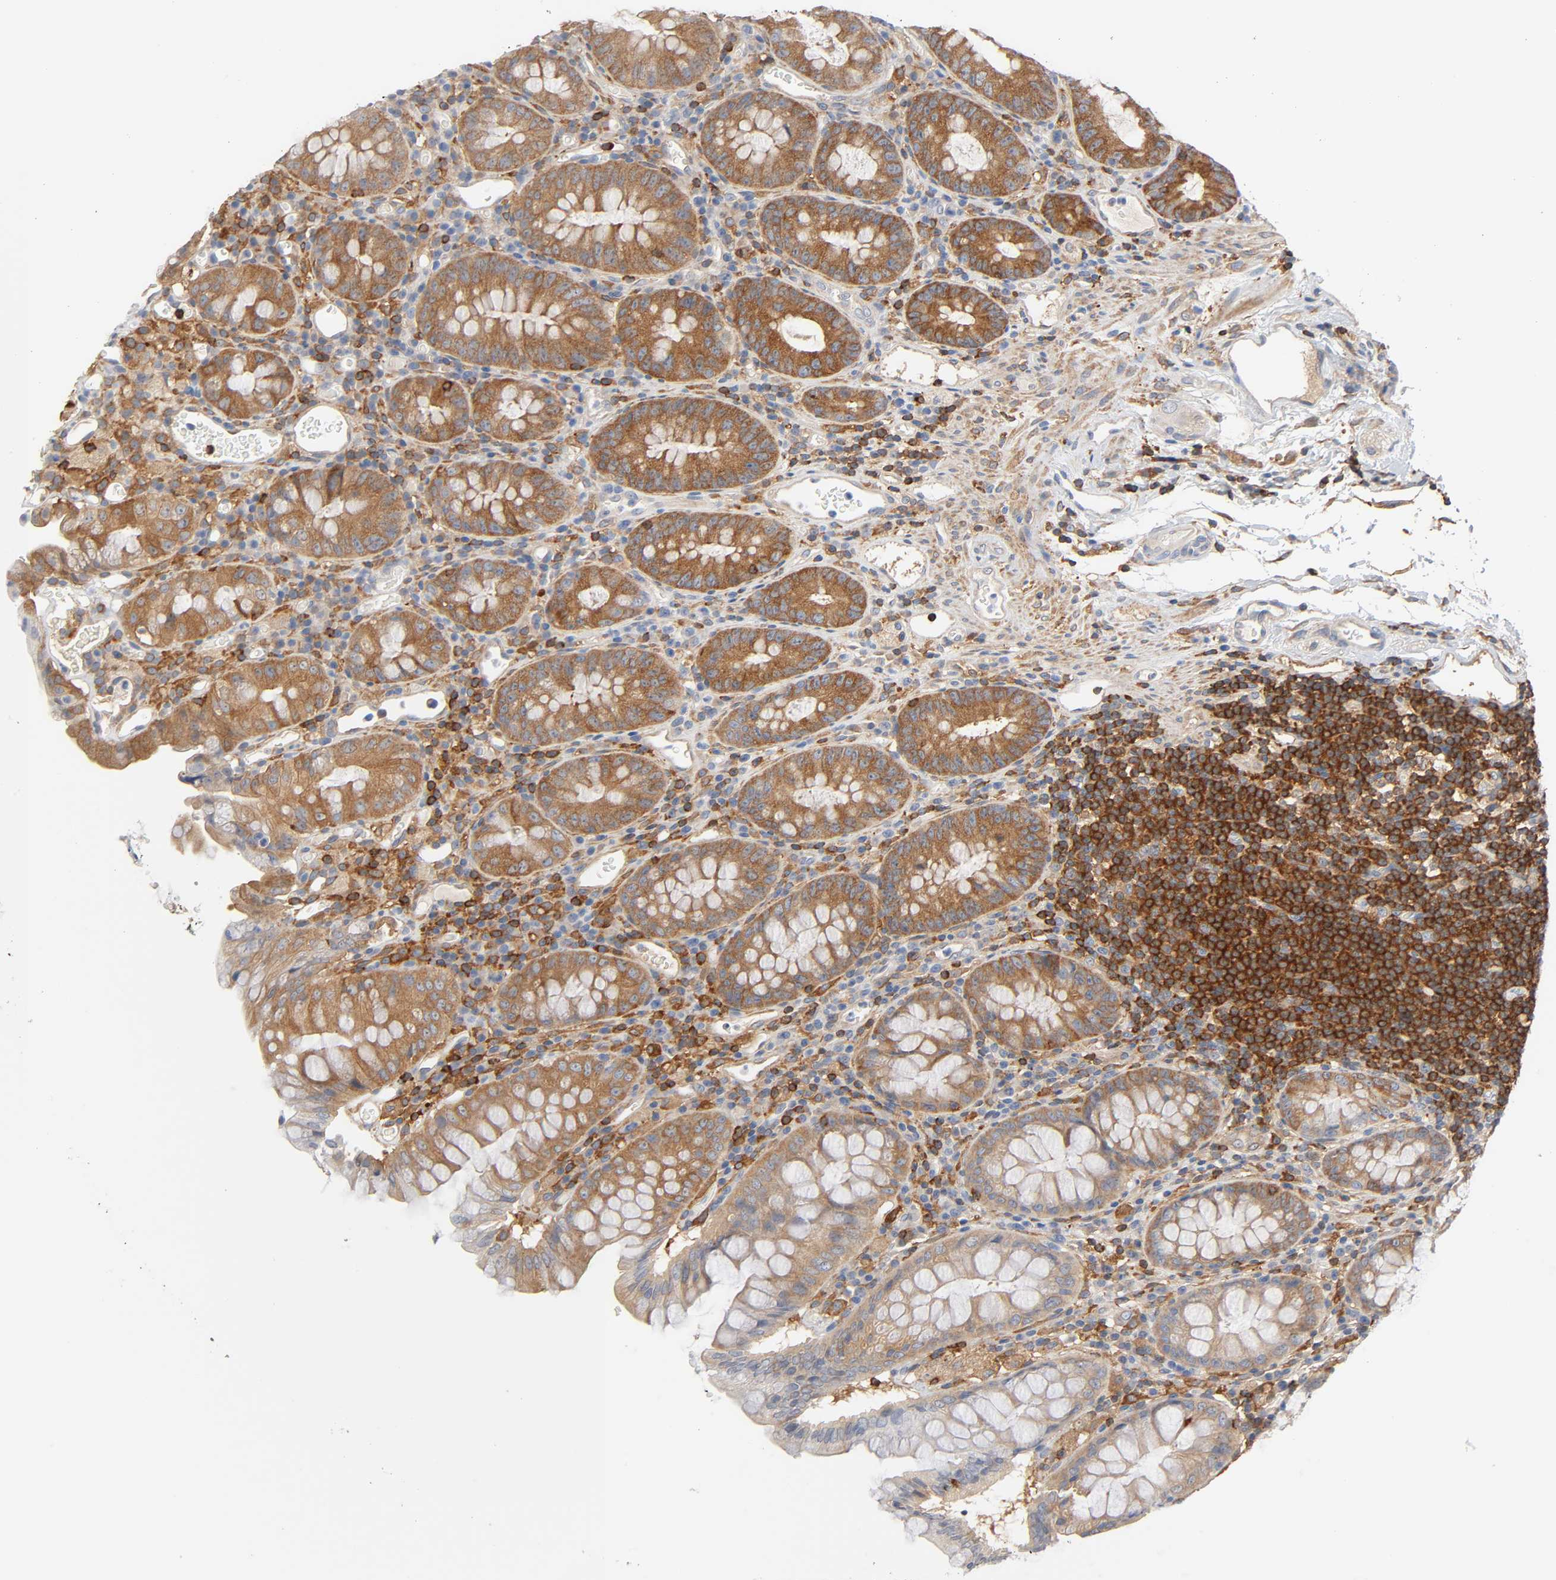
{"staining": {"intensity": "negative", "quantity": "none", "location": "none"}, "tissue": "colon", "cell_type": "Endothelial cells", "image_type": "normal", "snomed": [{"axis": "morphology", "description": "Normal tissue, NOS"}, {"axis": "topography", "description": "Colon"}], "caption": "Immunohistochemistry photomicrograph of benign colon stained for a protein (brown), which reveals no expression in endothelial cells. (DAB (3,3'-diaminobenzidine) immunohistochemistry (IHC) with hematoxylin counter stain).", "gene": "BIN1", "patient": {"sex": "female", "age": 46}}